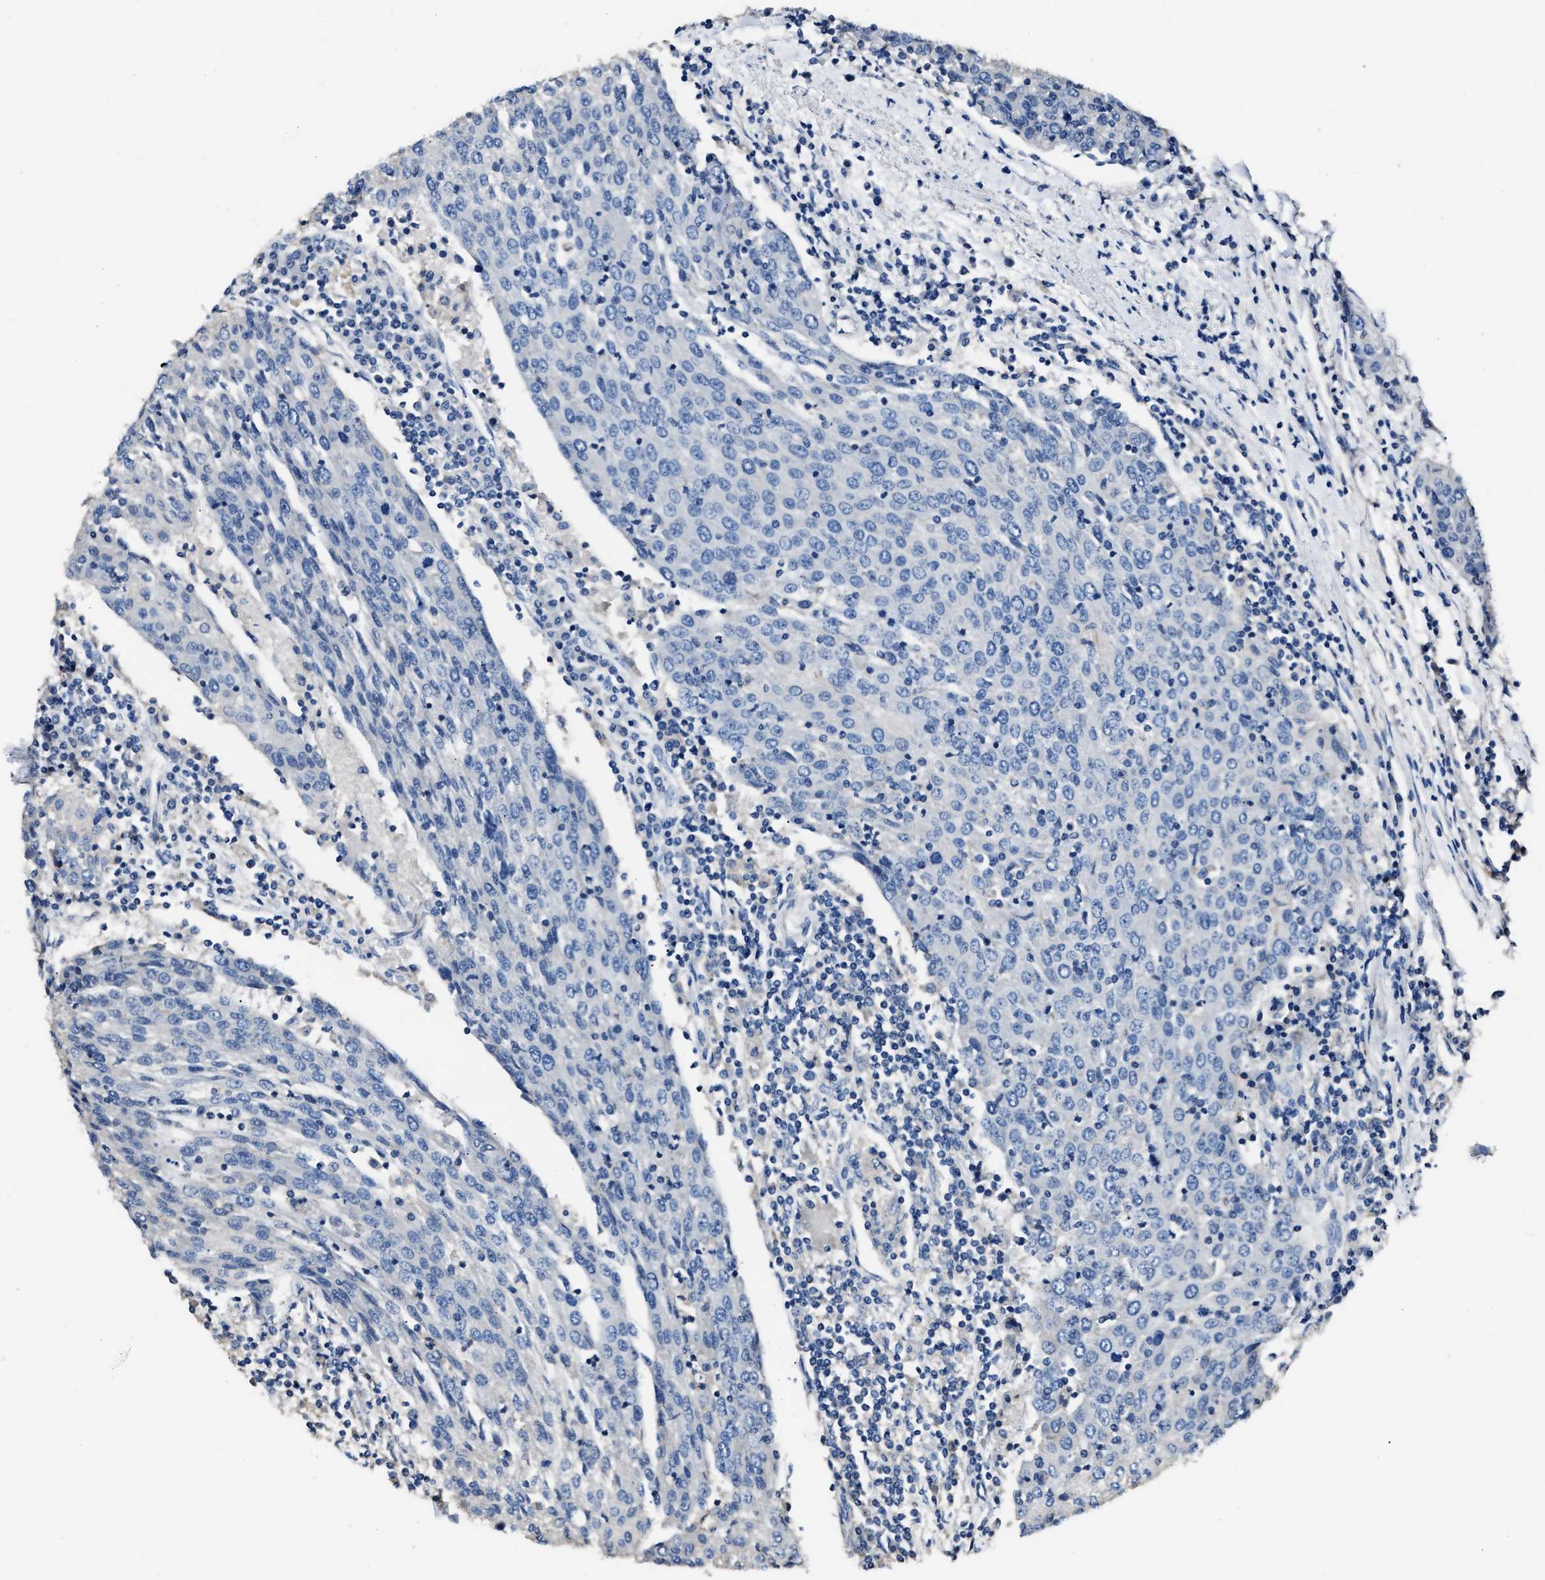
{"staining": {"intensity": "negative", "quantity": "none", "location": "none"}, "tissue": "urothelial cancer", "cell_type": "Tumor cells", "image_type": "cancer", "snomed": [{"axis": "morphology", "description": "Urothelial carcinoma, High grade"}, {"axis": "topography", "description": "Urinary bladder"}], "caption": "The immunohistochemistry (IHC) image has no significant positivity in tumor cells of urothelial cancer tissue.", "gene": "DNAJC24", "patient": {"sex": "female", "age": 85}}